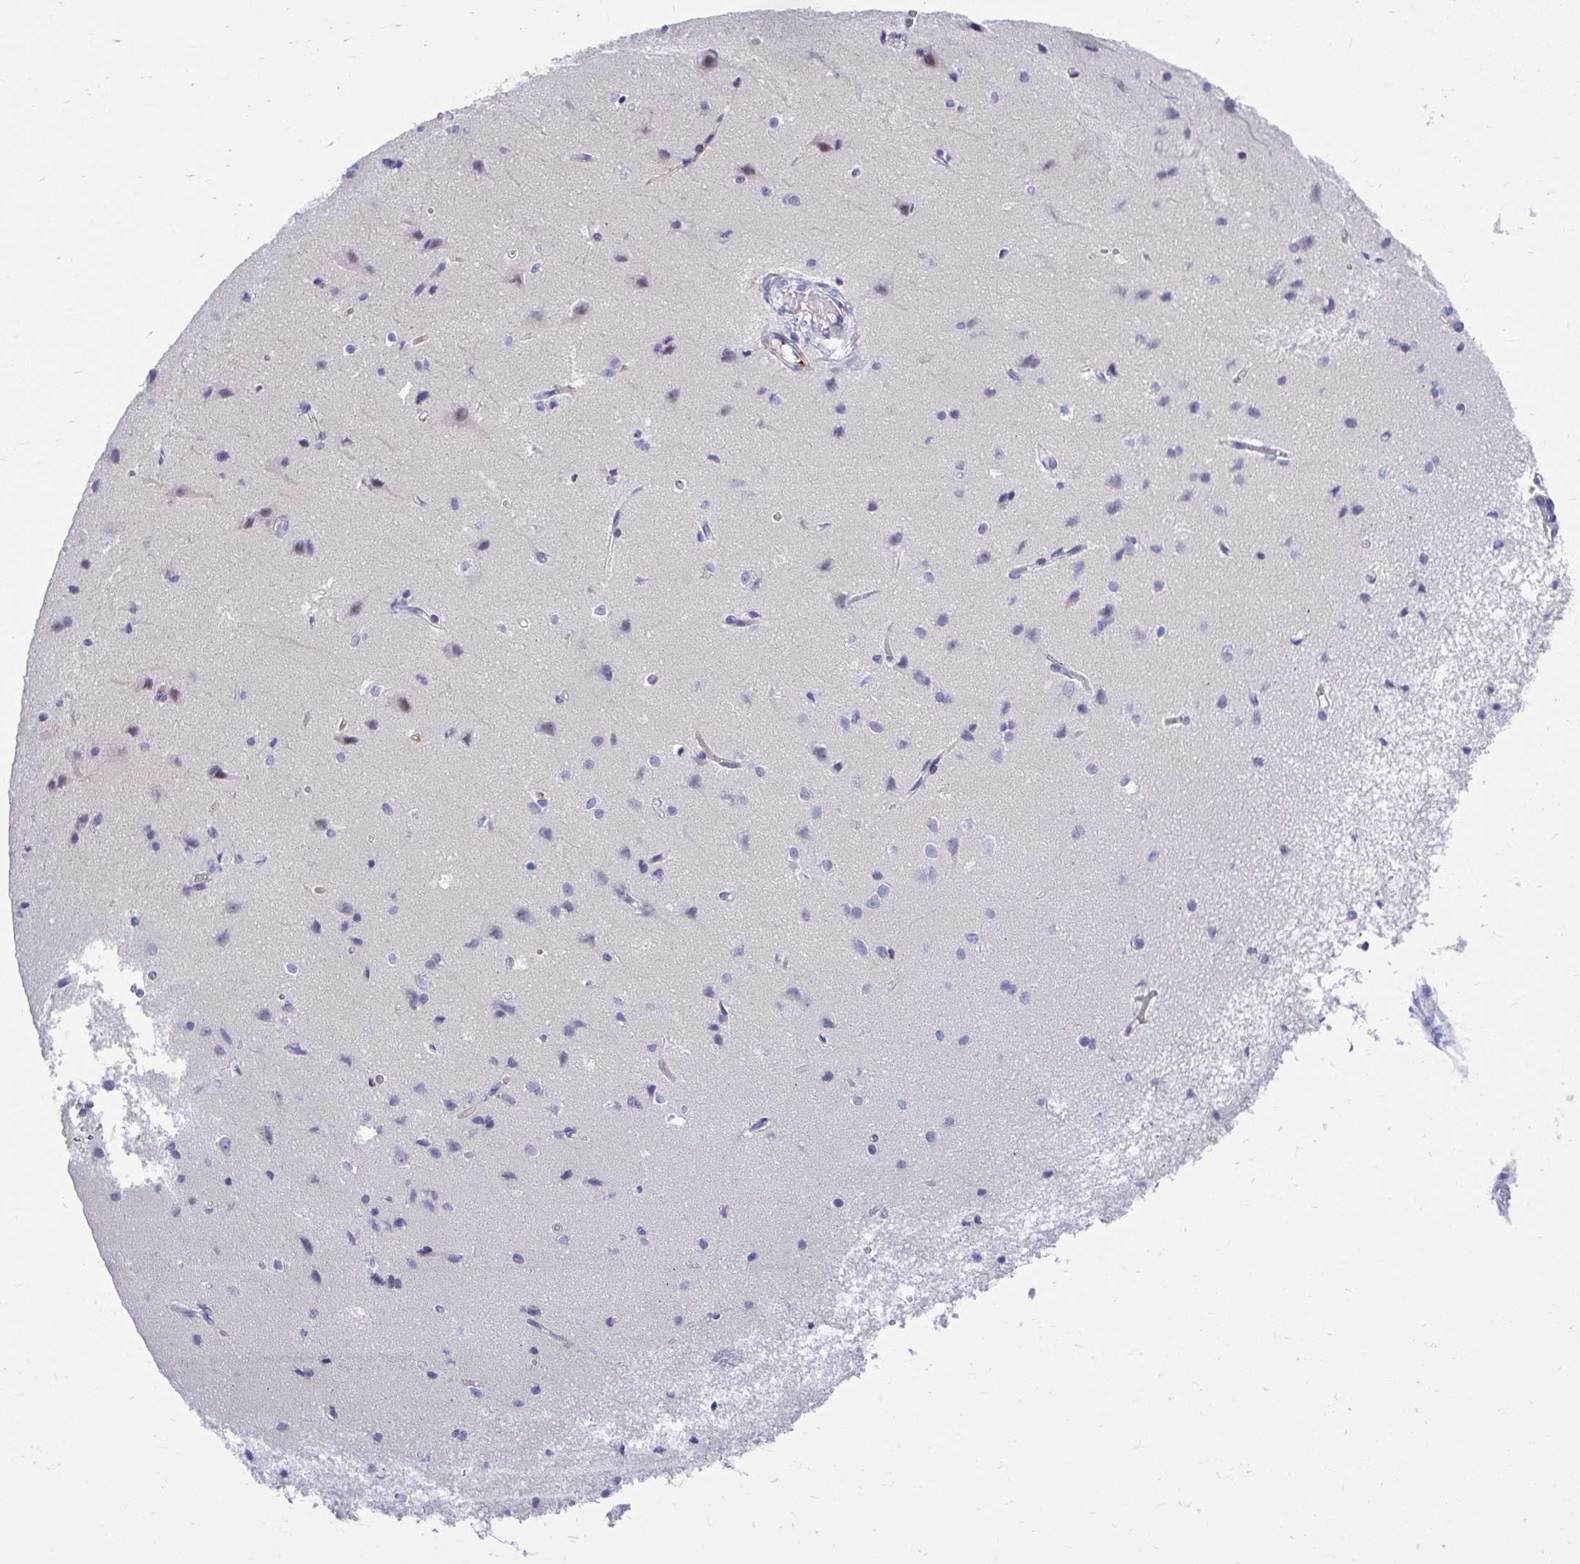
{"staining": {"intensity": "negative", "quantity": "none", "location": "none"}, "tissue": "cerebral cortex", "cell_type": "Endothelial cells", "image_type": "normal", "snomed": [{"axis": "morphology", "description": "Normal tissue, NOS"}, {"axis": "topography", "description": "Cerebral cortex"}], "caption": "Protein analysis of unremarkable cerebral cortex displays no significant staining in endothelial cells.", "gene": "TSBP1", "patient": {"sex": "male", "age": 37}}